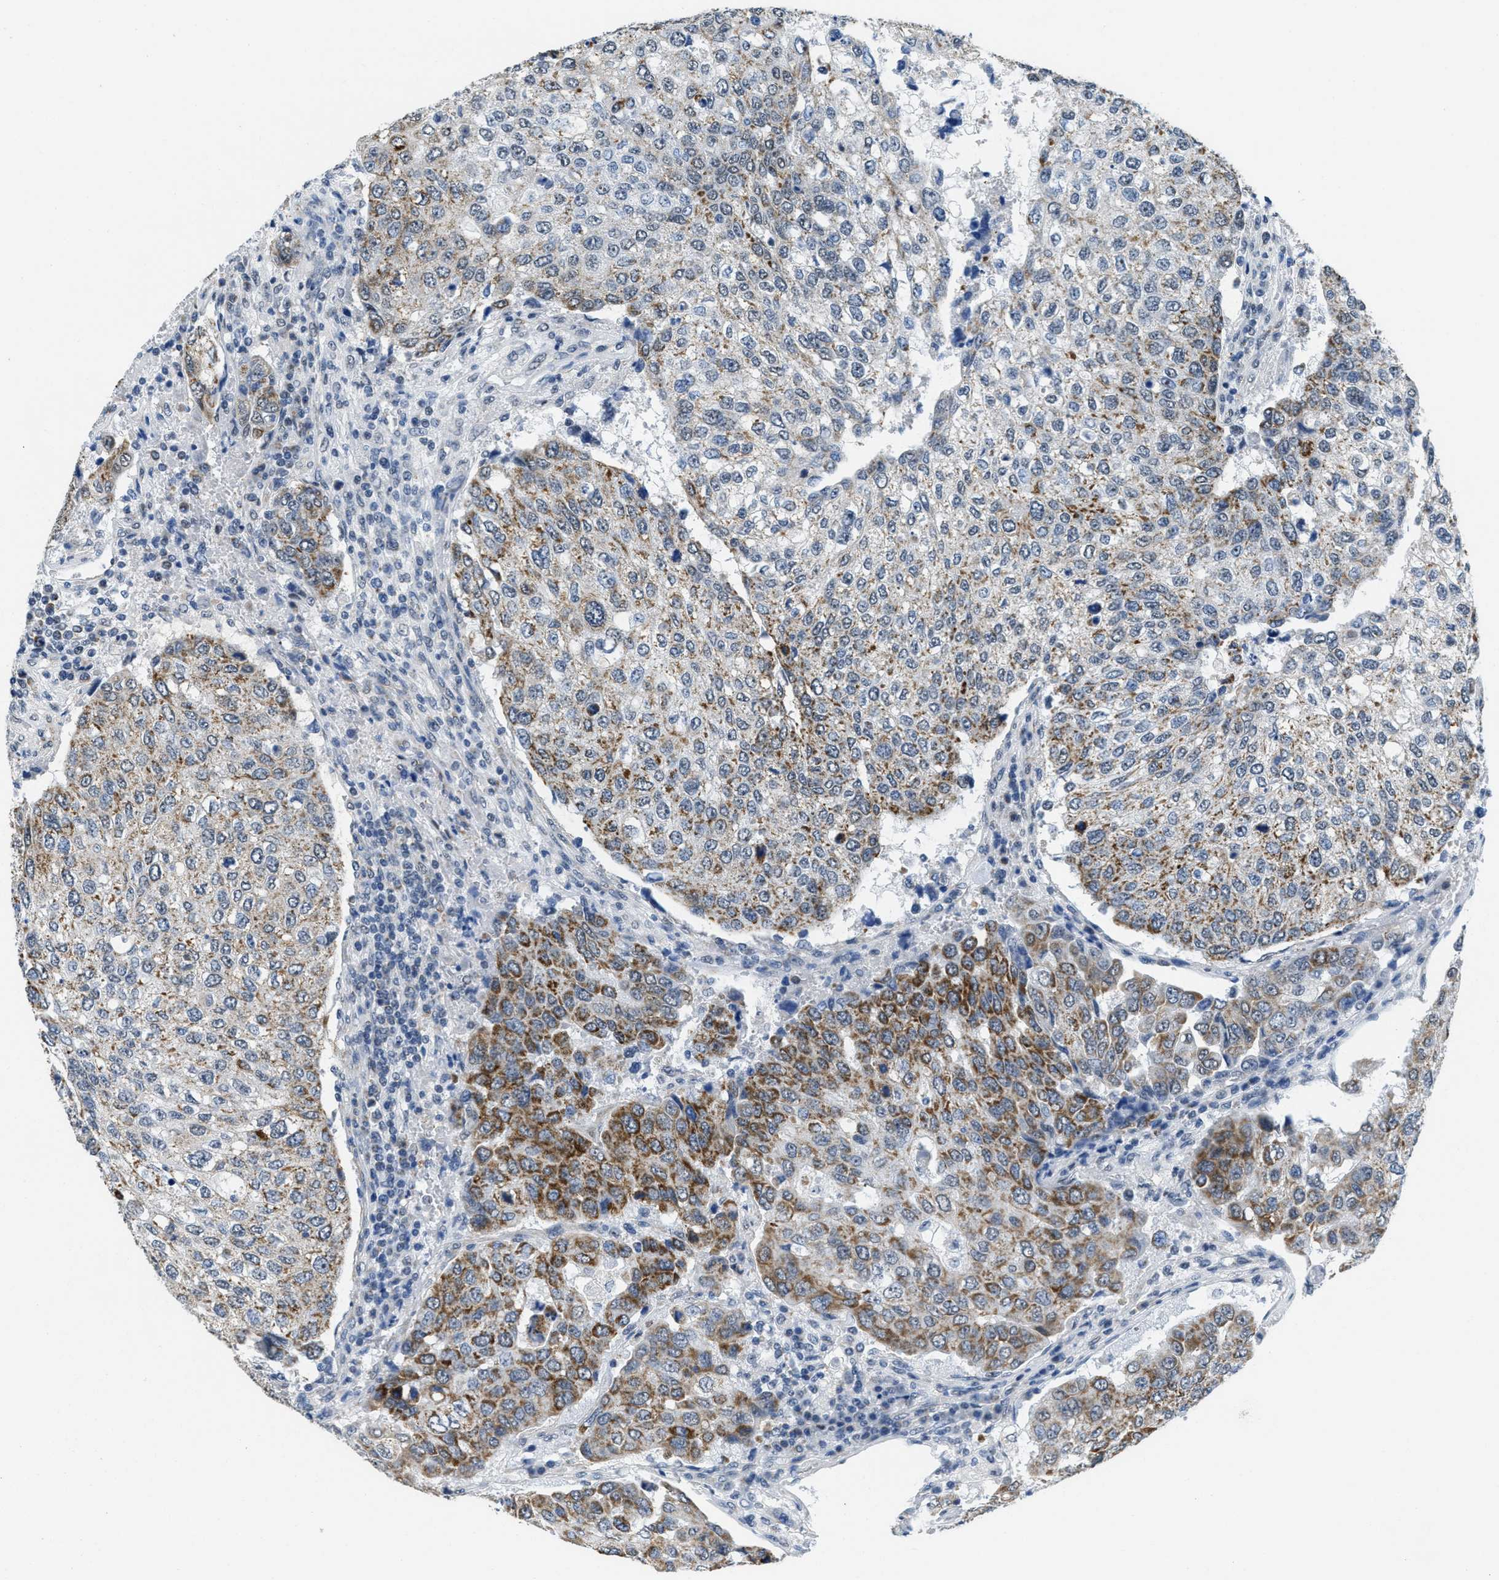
{"staining": {"intensity": "moderate", "quantity": ">75%", "location": "cytoplasmic/membranous"}, "tissue": "urothelial cancer", "cell_type": "Tumor cells", "image_type": "cancer", "snomed": [{"axis": "morphology", "description": "Urothelial carcinoma, High grade"}, {"axis": "topography", "description": "Lymph node"}, {"axis": "topography", "description": "Urinary bladder"}], "caption": "The immunohistochemical stain shows moderate cytoplasmic/membranous positivity in tumor cells of urothelial carcinoma (high-grade) tissue.", "gene": "TOMM70", "patient": {"sex": "male", "age": 51}}